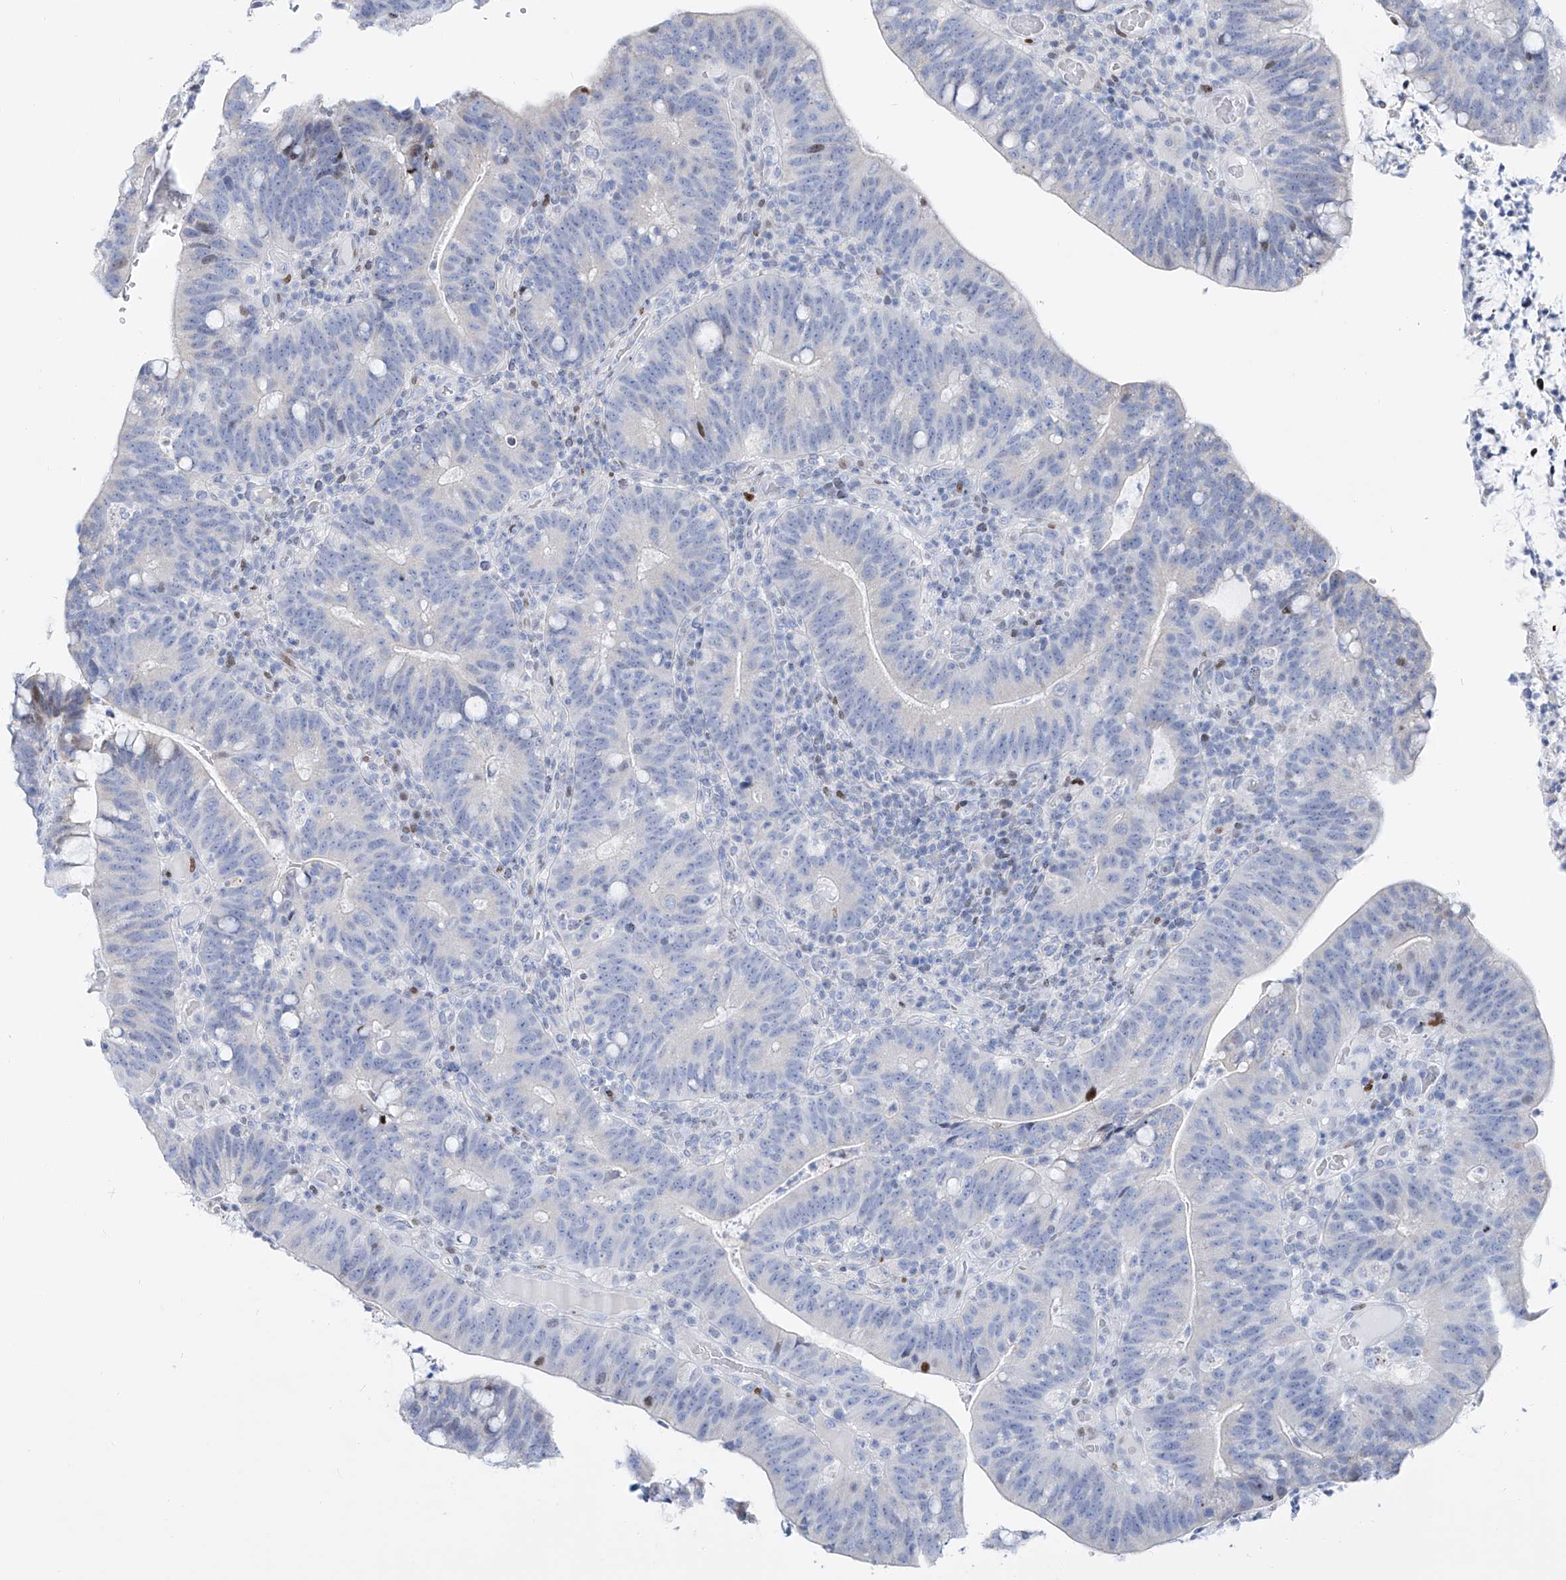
{"staining": {"intensity": "moderate", "quantity": "<25%", "location": "nuclear"}, "tissue": "colorectal cancer", "cell_type": "Tumor cells", "image_type": "cancer", "snomed": [{"axis": "morphology", "description": "Adenocarcinoma, NOS"}, {"axis": "topography", "description": "Colon"}], "caption": "IHC (DAB (3,3'-diaminobenzidine)) staining of colorectal cancer demonstrates moderate nuclear protein expression in about <25% of tumor cells.", "gene": "FRS3", "patient": {"sex": "female", "age": 66}}